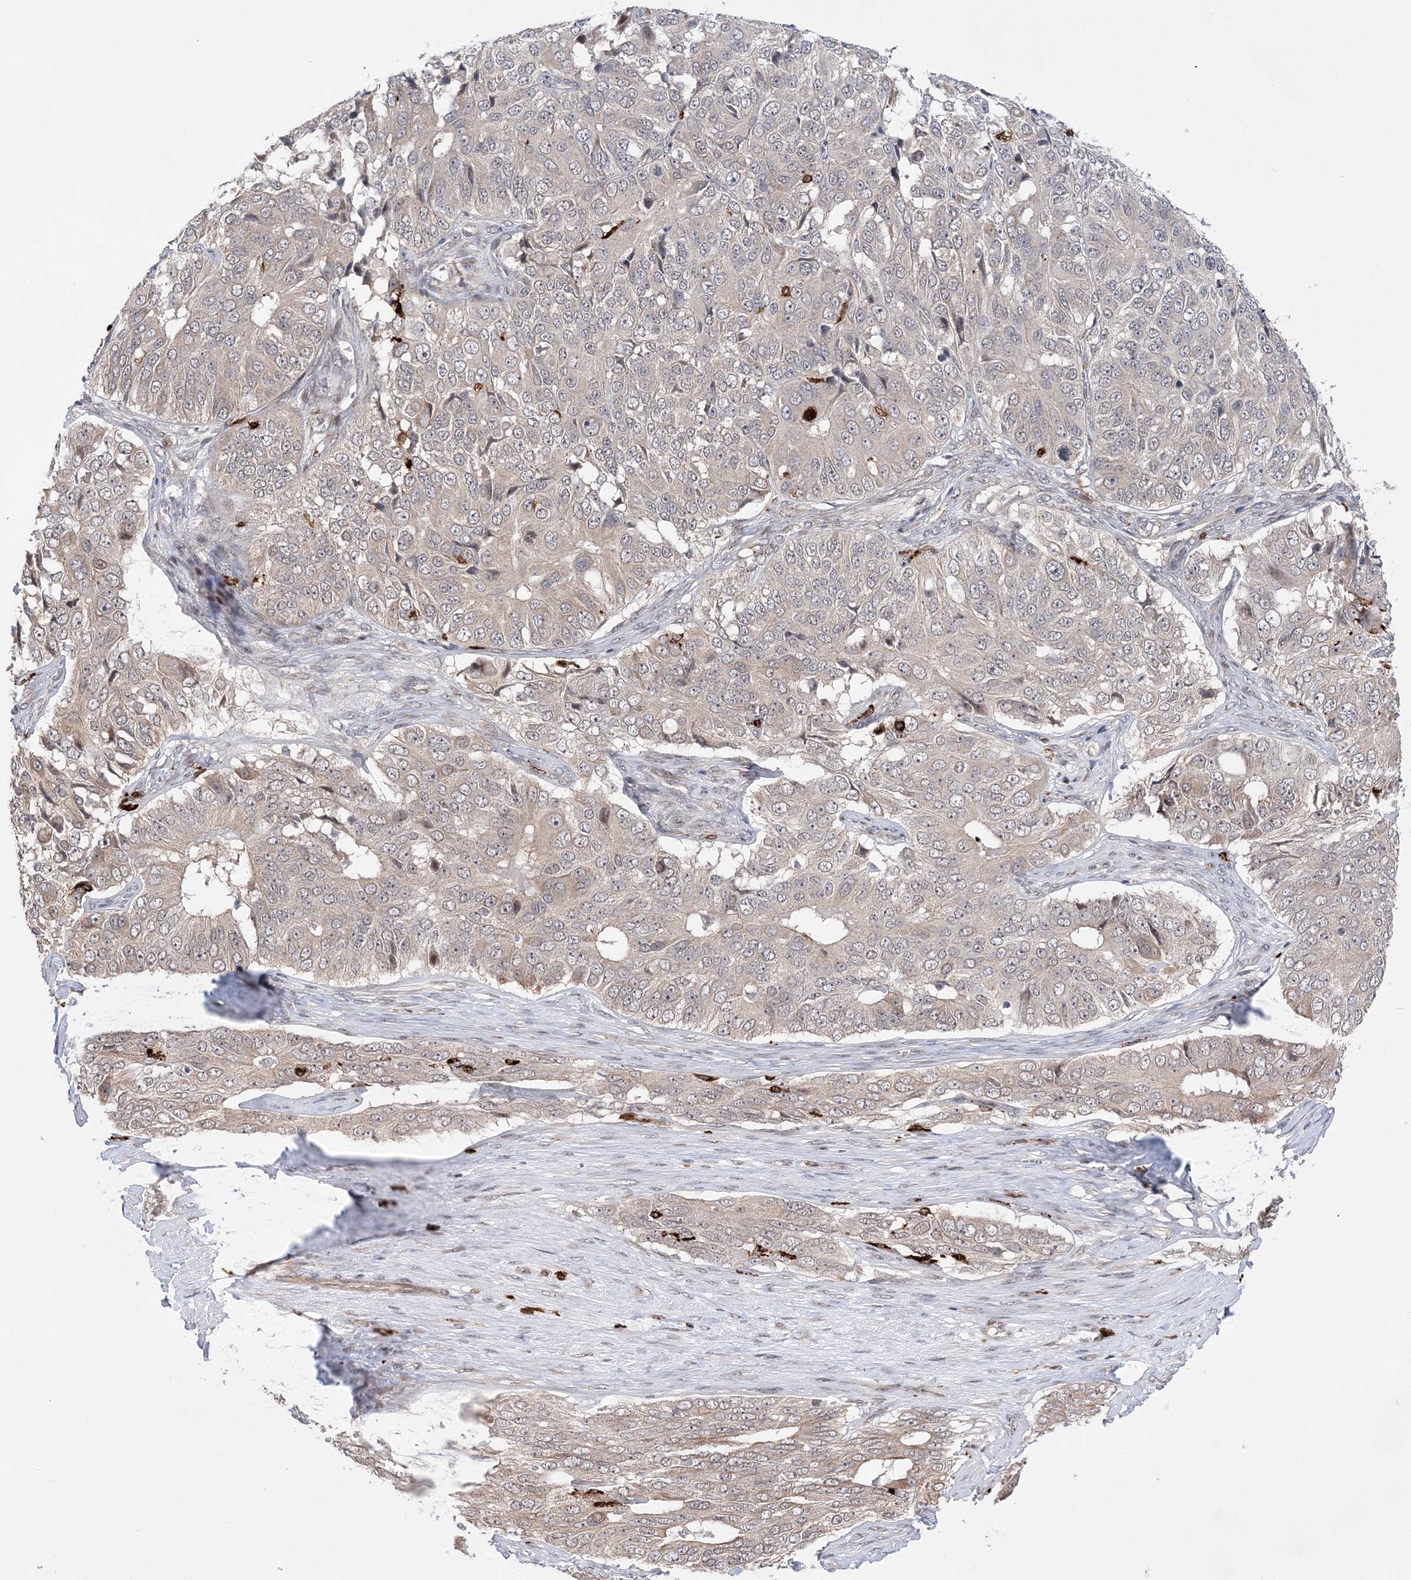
{"staining": {"intensity": "negative", "quantity": "none", "location": "none"}, "tissue": "ovarian cancer", "cell_type": "Tumor cells", "image_type": "cancer", "snomed": [{"axis": "morphology", "description": "Carcinoma, endometroid"}, {"axis": "topography", "description": "Ovary"}], "caption": "Immunohistochemical staining of endometroid carcinoma (ovarian) exhibits no significant positivity in tumor cells.", "gene": "ANAPC15", "patient": {"sex": "female", "age": 51}}